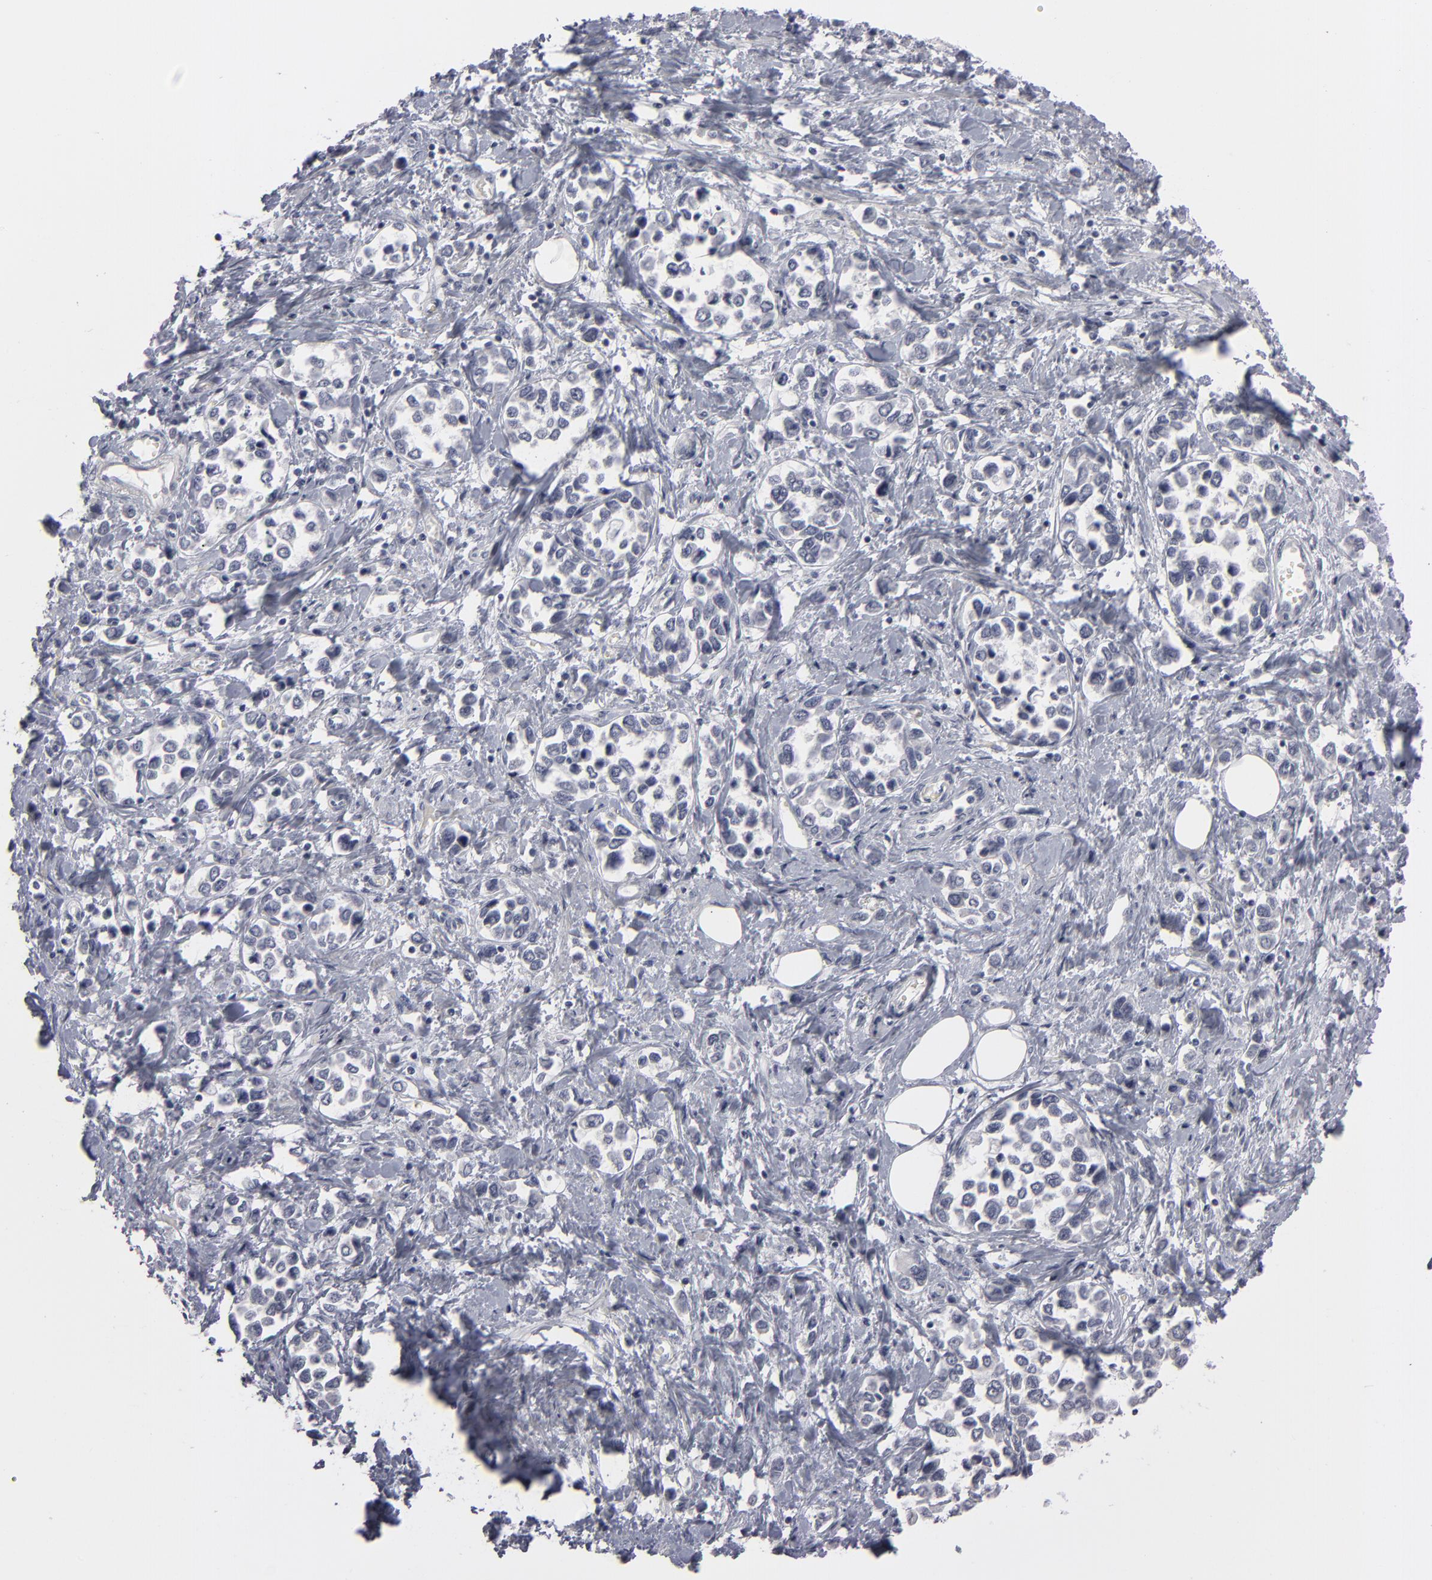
{"staining": {"intensity": "negative", "quantity": "none", "location": "none"}, "tissue": "stomach cancer", "cell_type": "Tumor cells", "image_type": "cancer", "snomed": [{"axis": "morphology", "description": "Adenocarcinoma, NOS"}, {"axis": "topography", "description": "Stomach, upper"}], "caption": "This micrograph is of adenocarcinoma (stomach) stained with immunohistochemistry to label a protein in brown with the nuclei are counter-stained blue. There is no positivity in tumor cells. Nuclei are stained in blue.", "gene": "KIAA1210", "patient": {"sex": "male", "age": 76}}